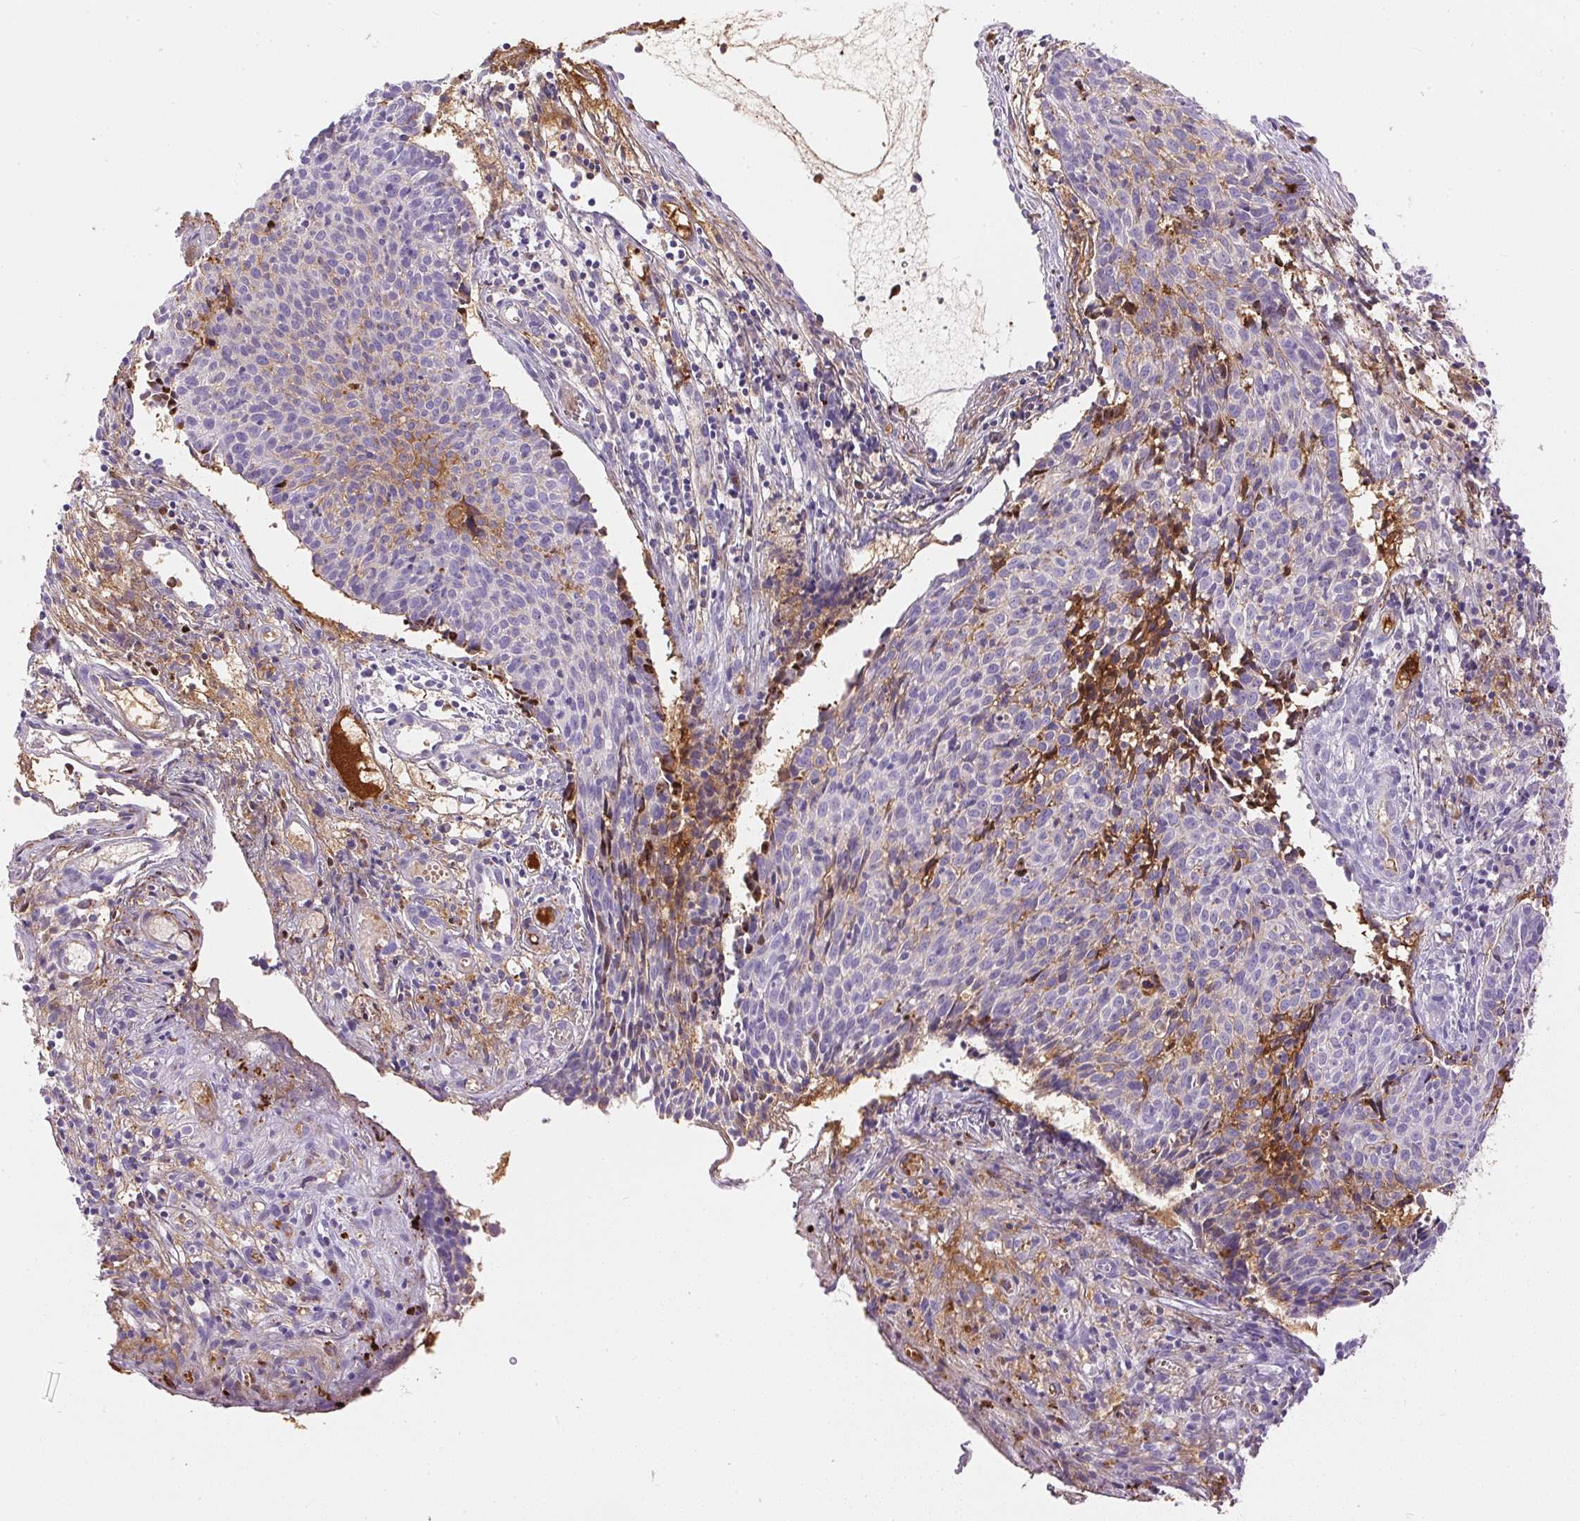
{"staining": {"intensity": "negative", "quantity": "none", "location": "none"}, "tissue": "cervical cancer", "cell_type": "Tumor cells", "image_type": "cancer", "snomed": [{"axis": "morphology", "description": "Squamous cell carcinoma, NOS"}, {"axis": "topography", "description": "Cervix"}], "caption": "Immunohistochemistry (IHC) of human squamous cell carcinoma (cervical) exhibits no positivity in tumor cells.", "gene": "ORM1", "patient": {"sex": "female", "age": 30}}